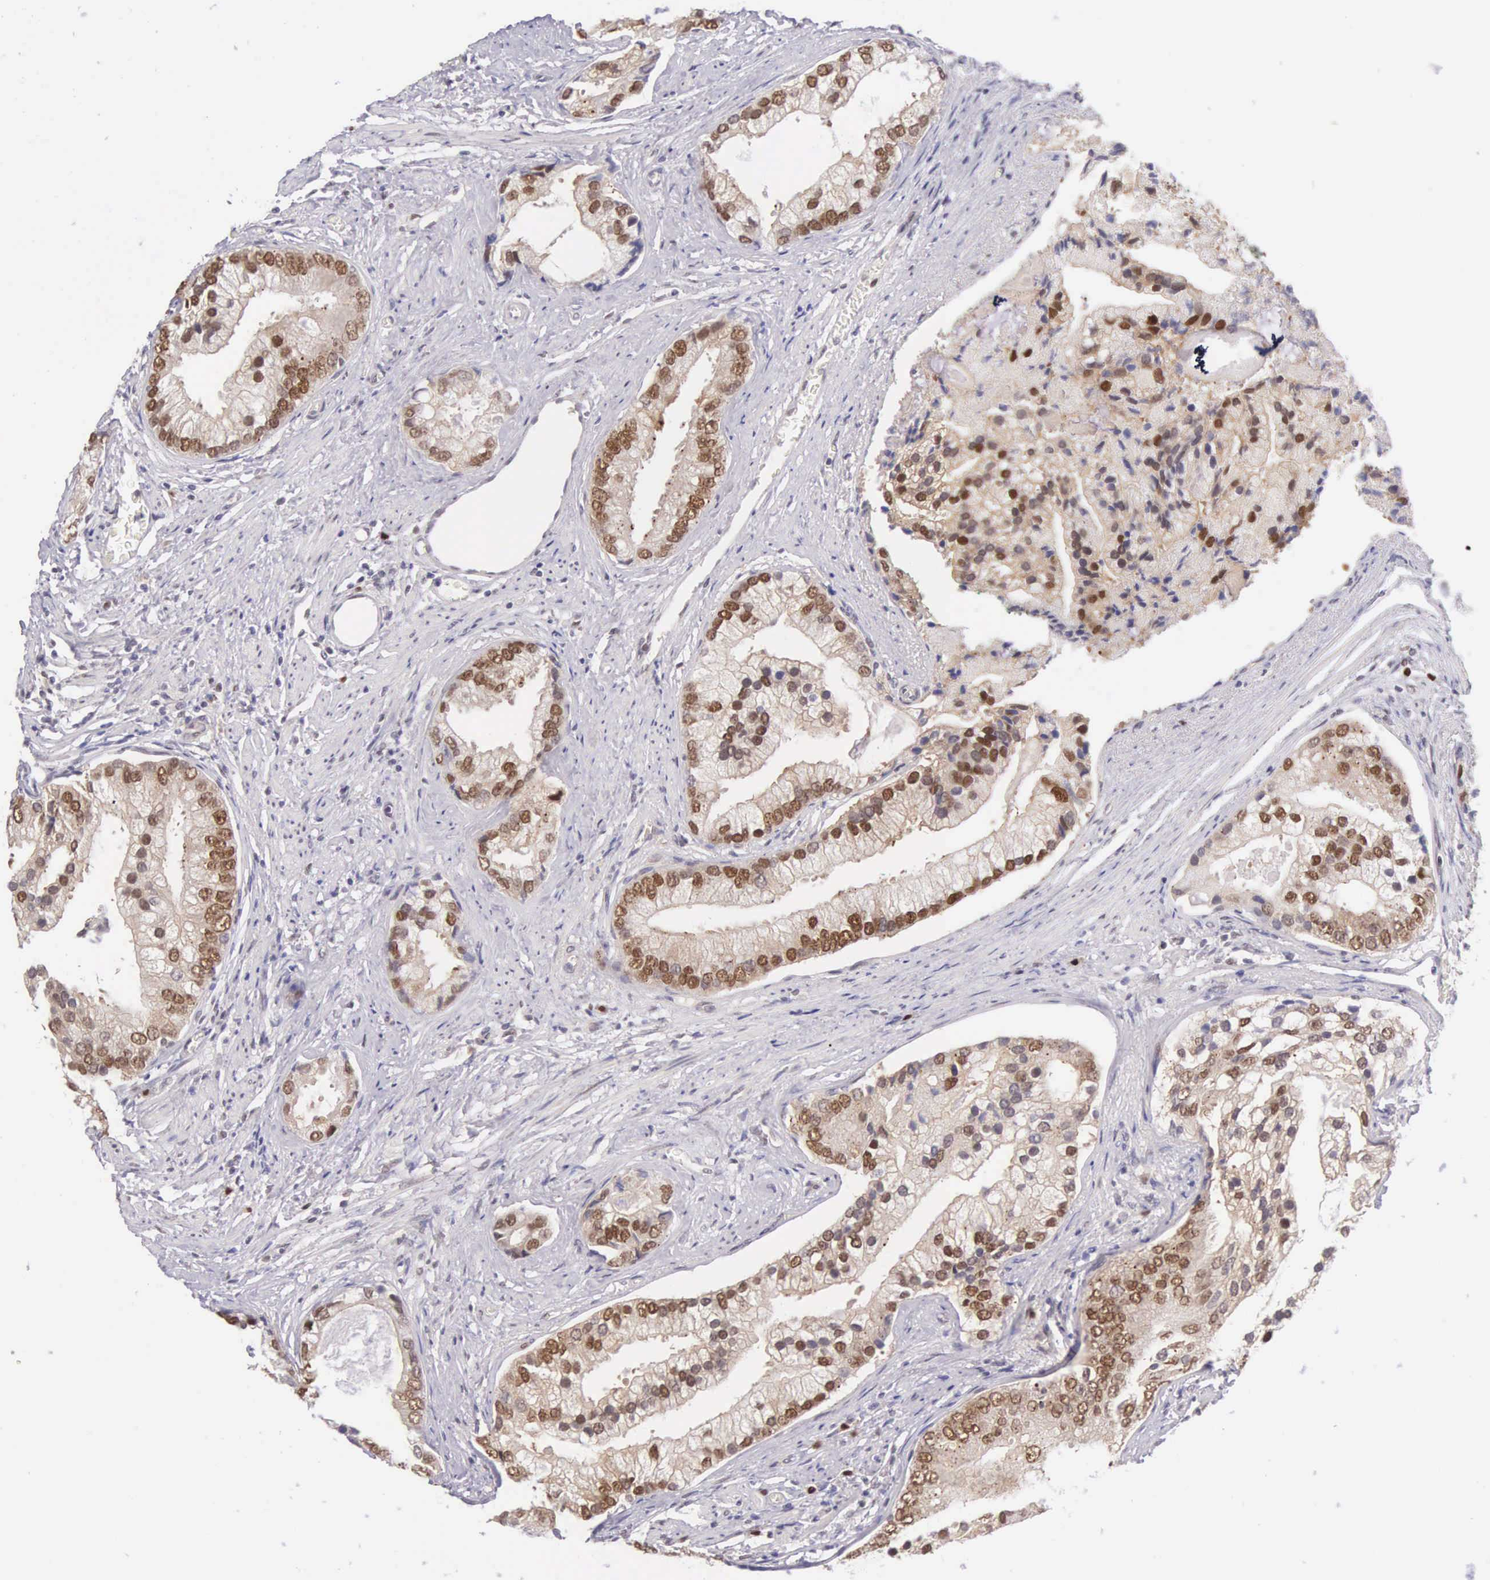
{"staining": {"intensity": "moderate", "quantity": ">75%", "location": "nuclear"}, "tissue": "prostate cancer", "cell_type": "Tumor cells", "image_type": "cancer", "snomed": [{"axis": "morphology", "description": "Adenocarcinoma, Low grade"}, {"axis": "topography", "description": "Prostate"}], "caption": "Moderate nuclear staining for a protein is seen in approximately >75% of tumor cells of low-grade adenocarcinoma (prostate) using immunohistochemistry.", "gene": "CCDC117", "patient": {"sex": "male", "age": 71}}